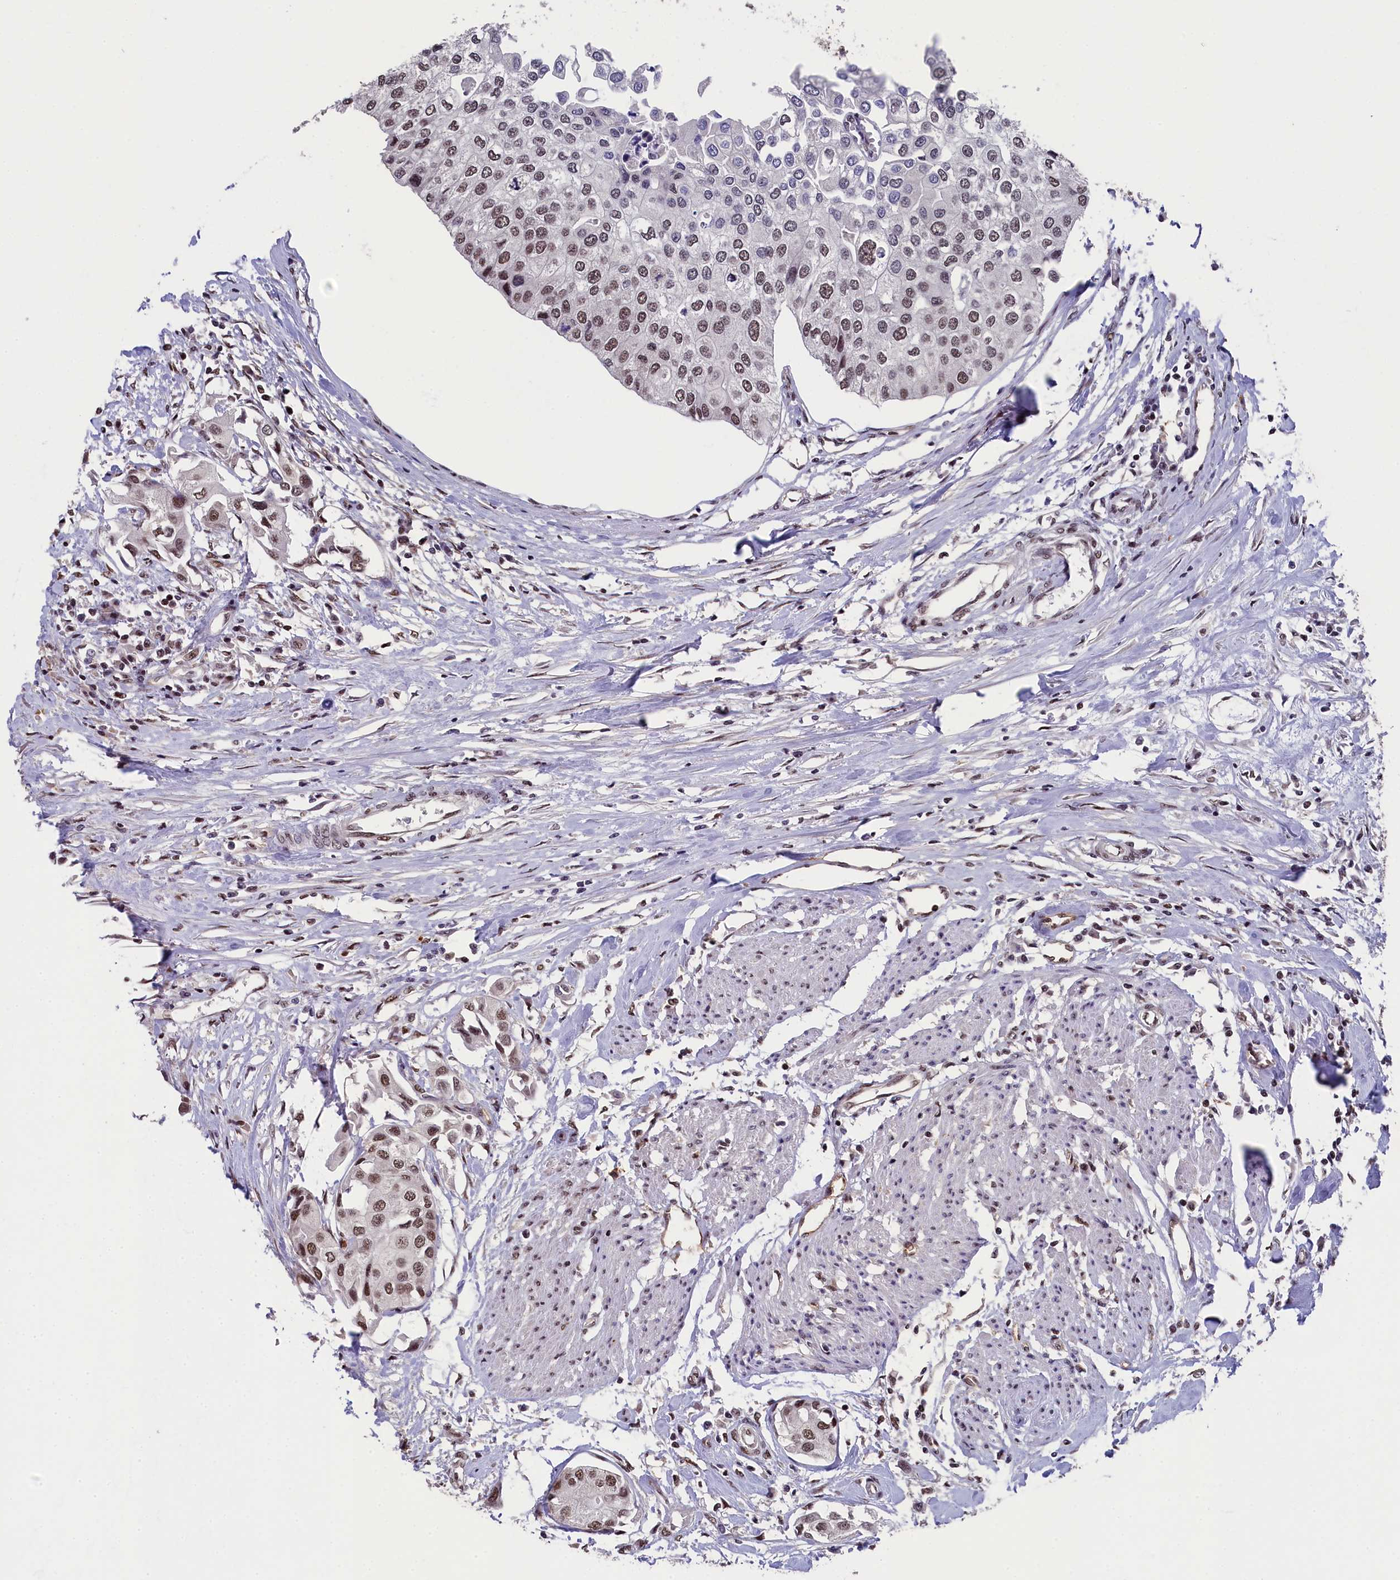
{"staining": {"intensity": "moderate", "quantity": ">75%", "location": "nuclear"}, "tissue": "urothelial cancer", "cell_type": "Tumor cells", "image_type": "cancer", "snomed": [{"axis": "morphology", "description": "Urothelial carcinoma, High grade"}, {"axis": "topography", "description": "Urinary bladder"}], "caption": "A medium amount of moderate nuclear expression is identified in approximately >75% of tumor cells in urothelial cancer tissue. The staining was performed using DAB (3,3'-diaminobenzidine) to visualize the protein expression in brown, while the nuclei were stained in blue with hematoxylin (Magnification: 20x).", "gene": "ADIG", "patient": {"sex": "male", "age": 64}}